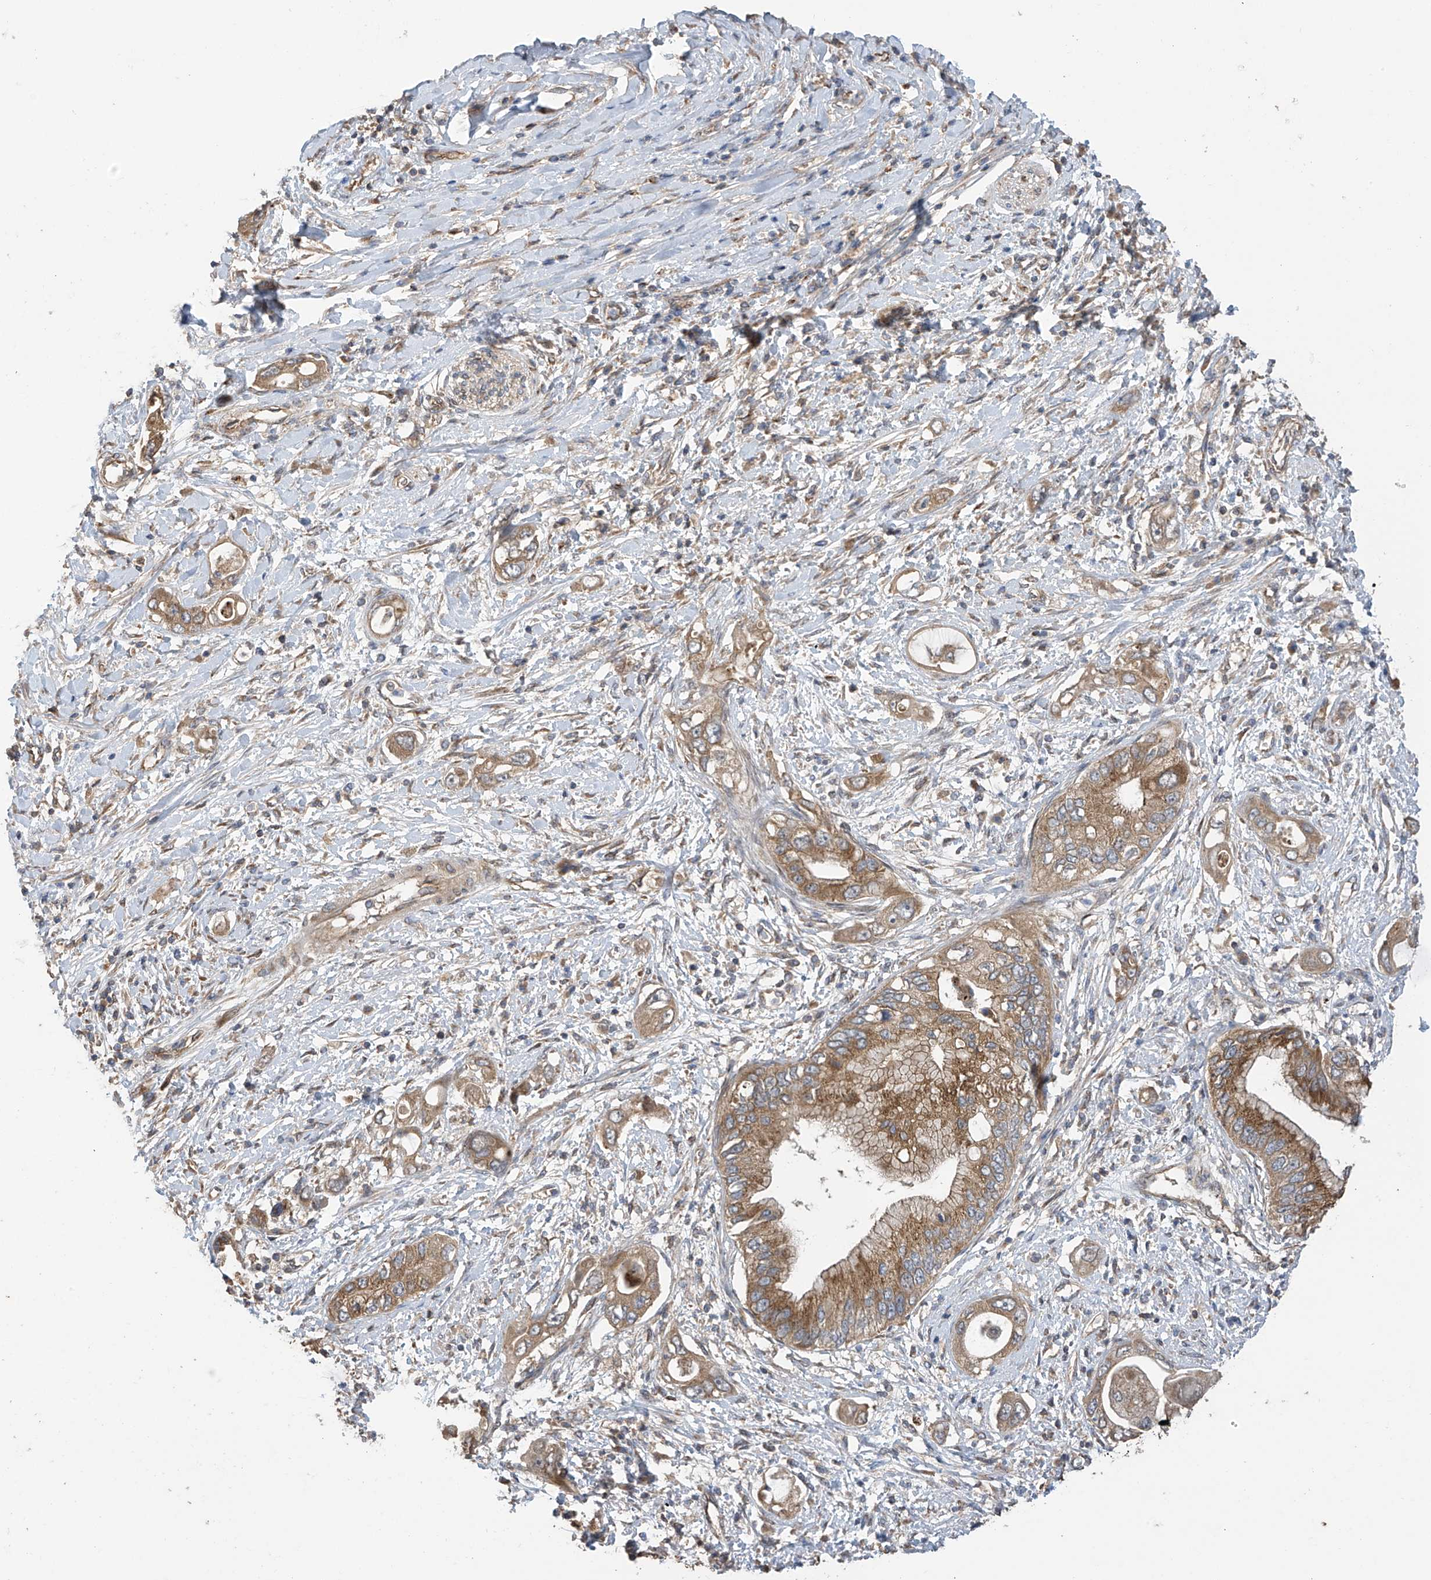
{"staining": {"intensity": "moderate", "quantity": ">75%", "location": "cytoplasmic/membranous"}, "tissue": "pancreatic cancer", "cell_type": "Tumor cells", "image_type": "cancer", "snomed": [{"axis": "morphology", "description": "Inflammation, NOS"}, {"axis": "morphology", "description": "Adenocarcinoma, NOS"}, {"axis": "topography", "description": "Pancreas"}], "caption": "Pancreatic cancer (adenocarcinoma) stained with DAB (3,3'-diaminobenzidine) IHC demonstrates medium levels of moderate cytoplasmic/membranous staining in approximately >75% of tumor cells.", "gene": "PNPT1", "patient": {"sex": "female", "age": 56}}